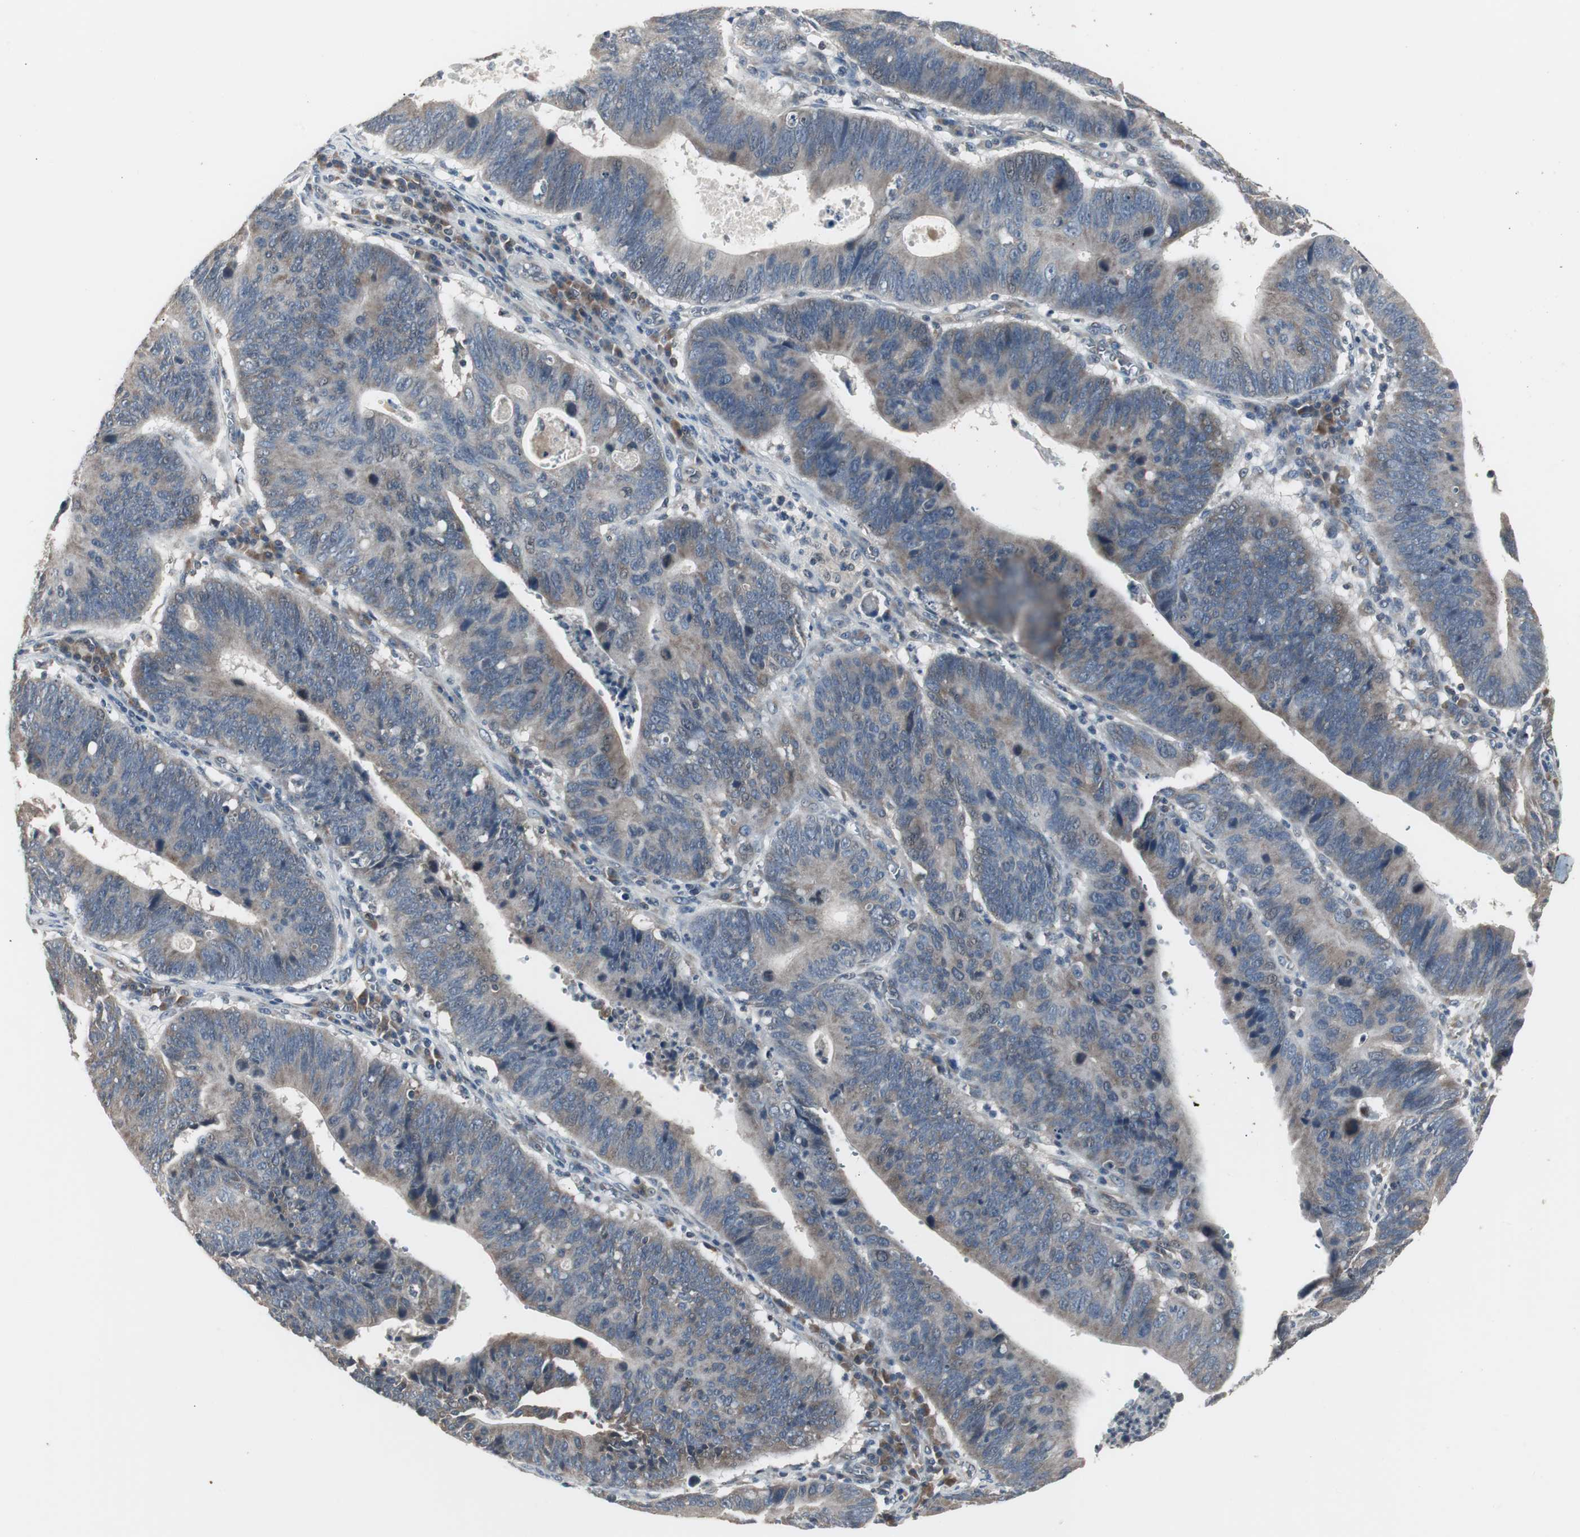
{"staining": {"intensity": "moderate", "quantity": ">75%", "location": "cytoplasmic/membranous"}, "tissue": "stomach cancer", "cell_type": "Tumor cells", "image_type": "cancer", "snomed": [{"axis": "morphology", "description": "Adenocarcinoma, NOS"}, {"axis": "topography", "description": "Stomach"}], "caption": "About >75% of tumor cells in stomach cancer (adenocarcinoma) exhibit moderate cytoplasmic/membranous protein staining as visualized by brown immunohistochemical staining.", "gene": "ZMPSTE24", "patient": {"sex": "male", "age": 59}}